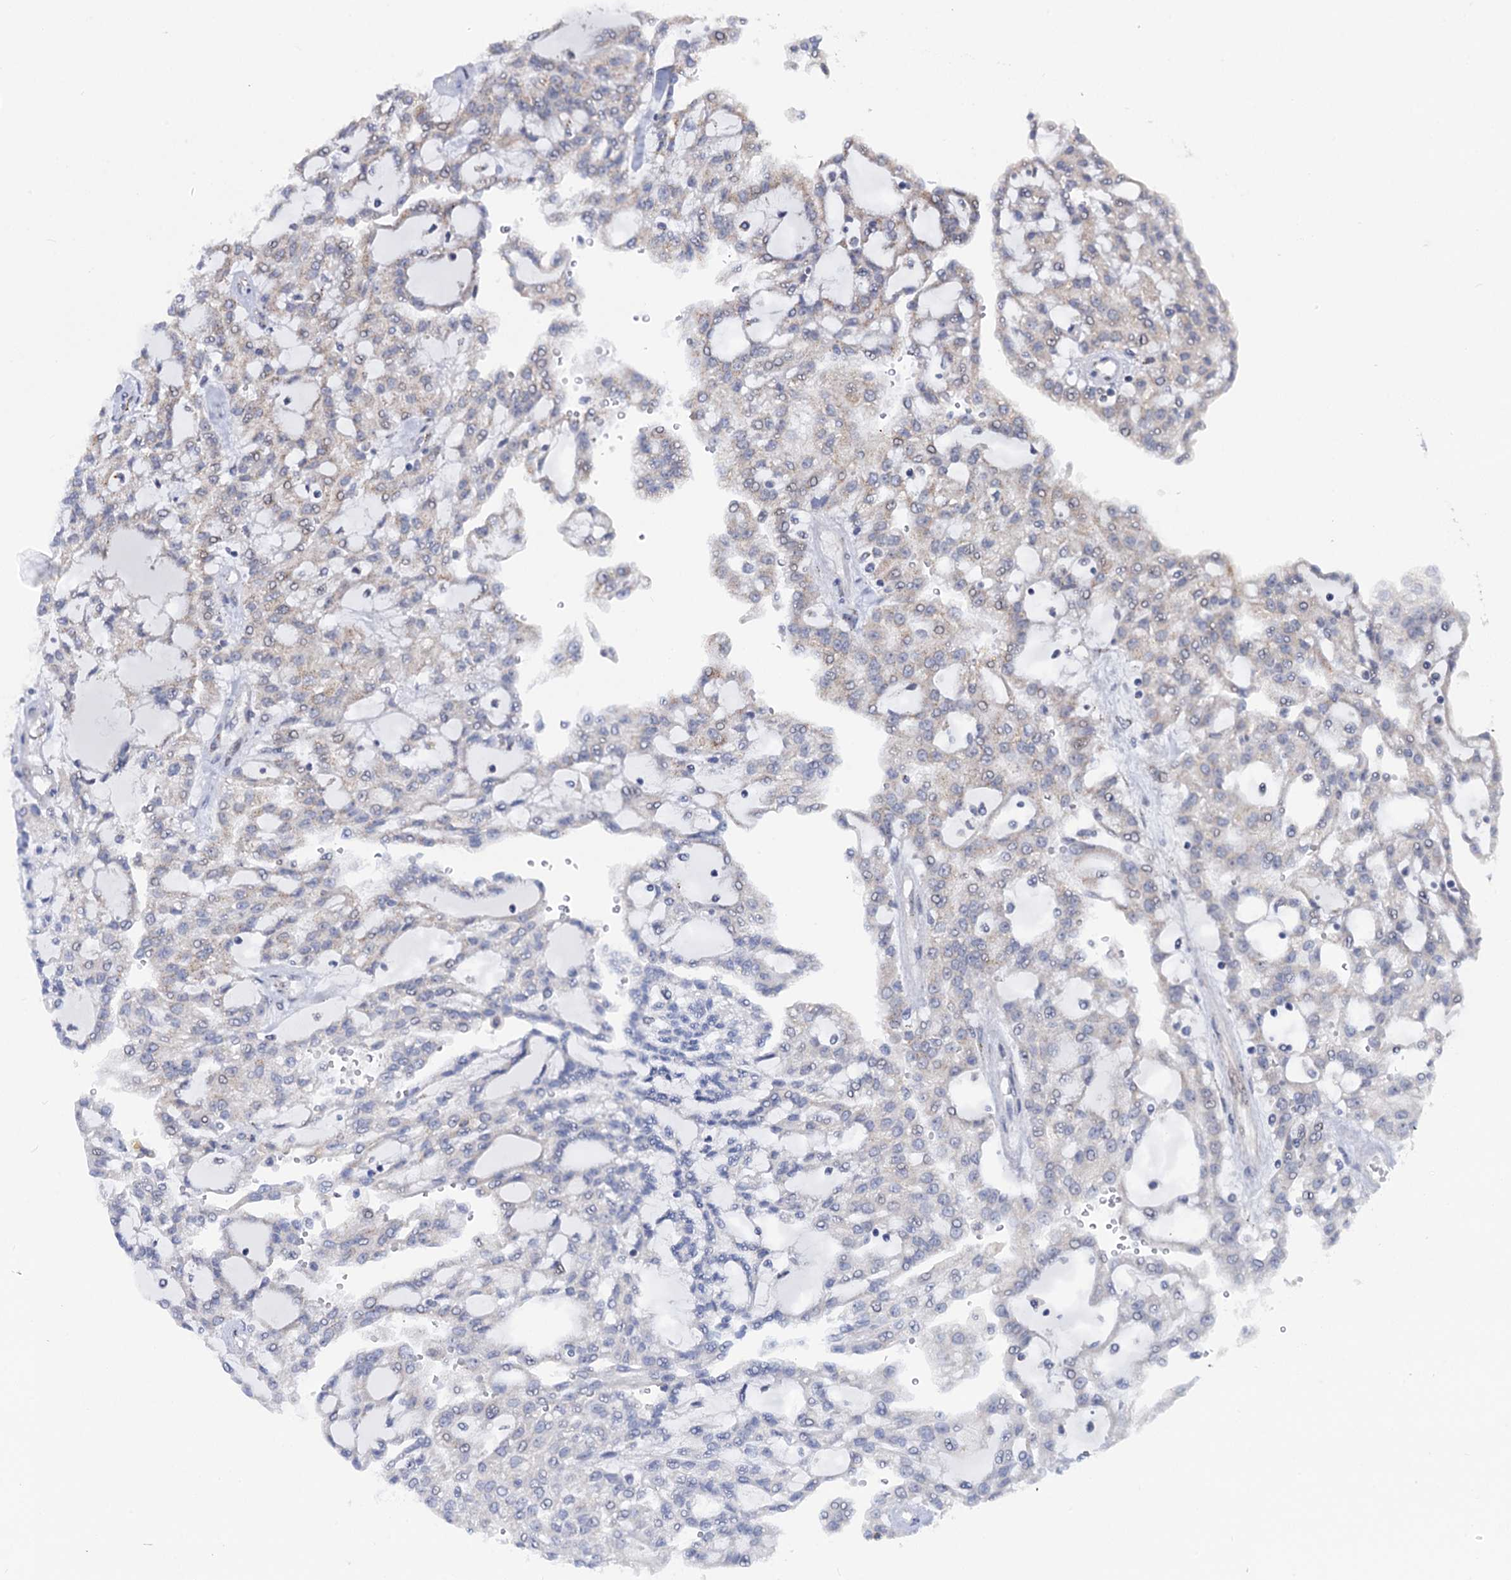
{"staining": {"intensity": "weak", "quantity": "<25%", "location": "cytoplasmic/membranous"}, "tissue": "renal cancer", "cell_type": "Tumor cells", "image_type": "cancer", "snomed": [{"axis": "morphology", "description": "Adenocarcinoma, NOS"}, {"axis": "topography", "description": "Kidney"}], "caption": "IHC photomicrograph of renal cancer stained for a protein (brown), which reveals no positivity in tumor cells. (Brightfield microscopy of DAB (3,3'-diaminobenzidine) immunohistochemistry (IHC) at high magnification).", "gene": "THAP2", "patient": {"sex": "male", "age": 63}}